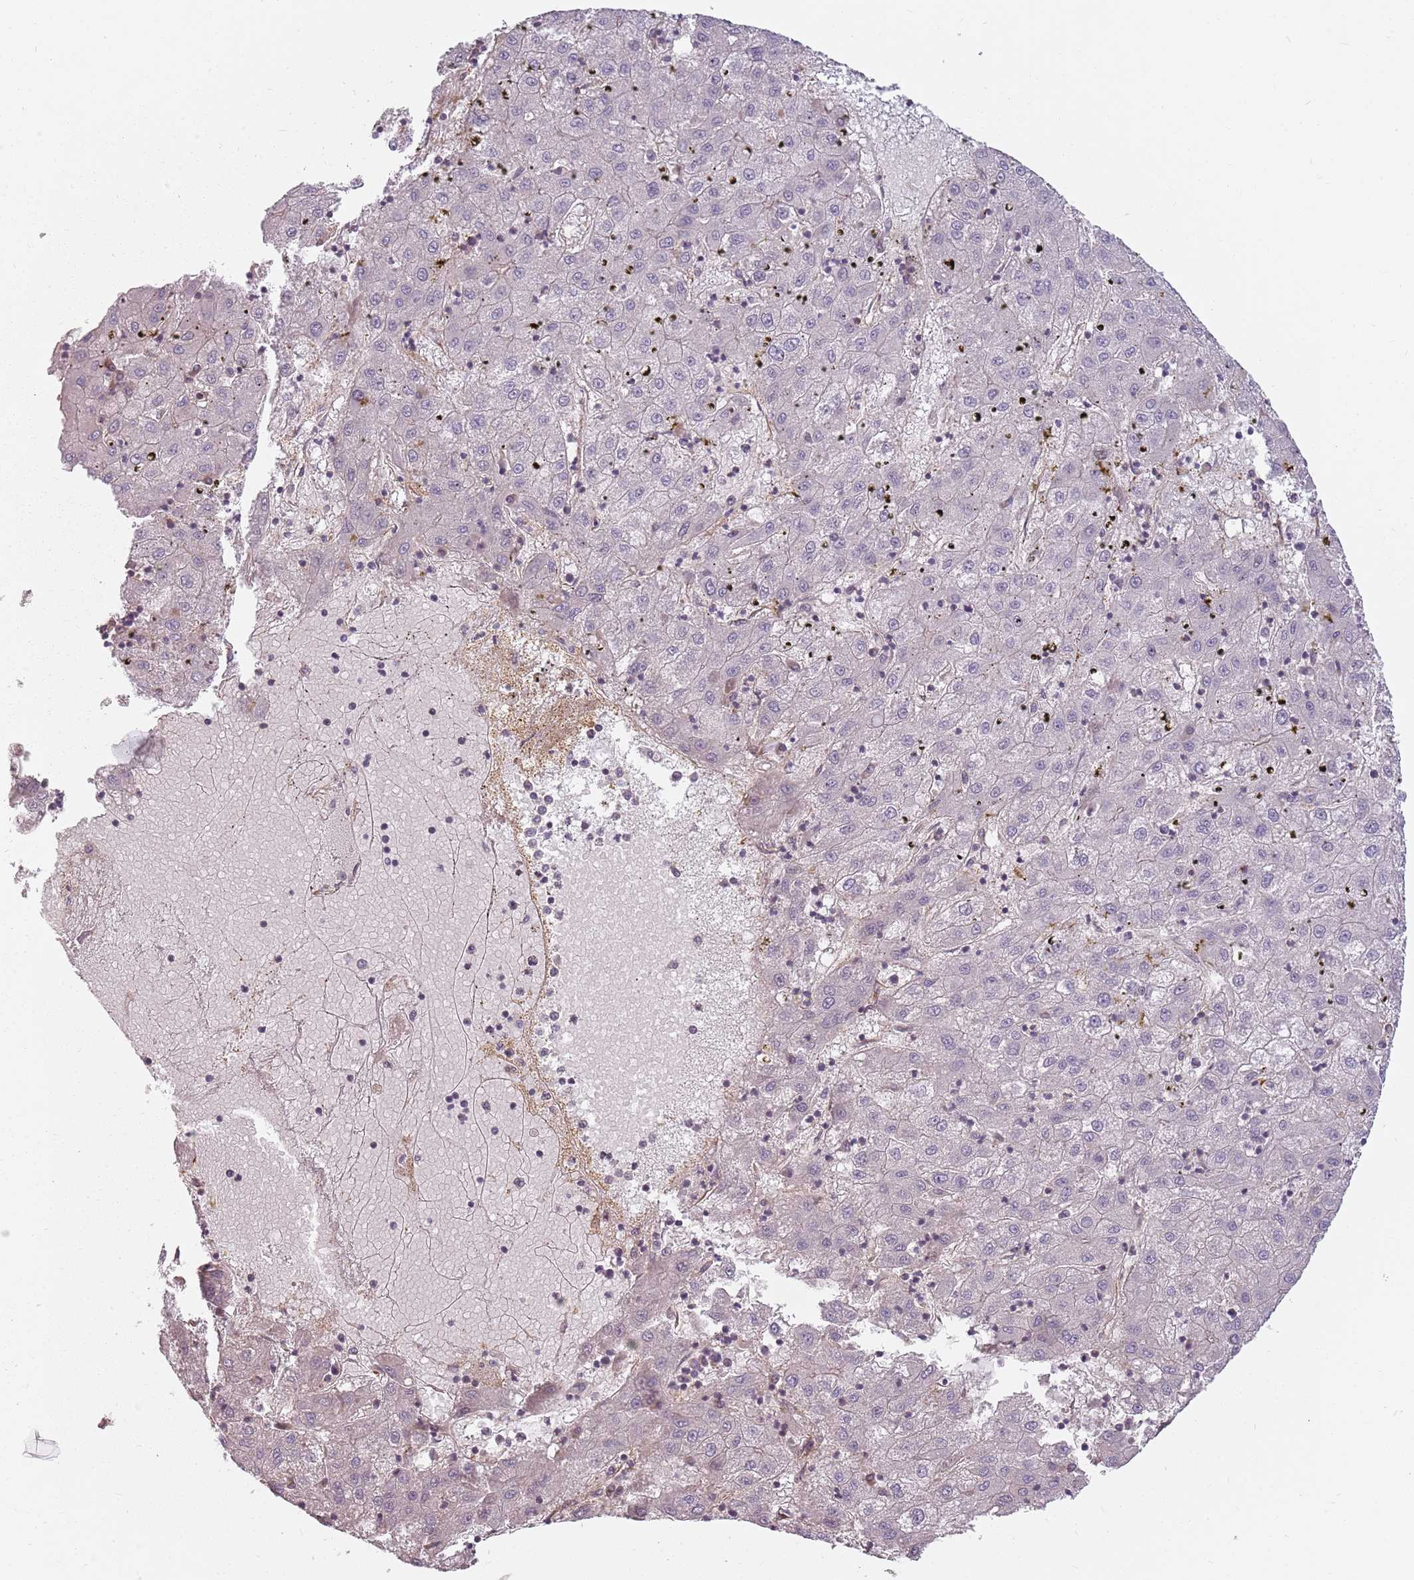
{"staining": {"intensity": "negative", "quantity": "none", "location": "none"}, "tissue": "liver cancer", "cell_type": "Tumor cells", "image_type": "cancer", "snomed": [{"axis": "morphology", "description": "Carcinoma, Hepatocellular, NOS"}, {"axis": "topography", "description": "Liver"}], "caption": "IHC histopathology image of human hepatocellular carcinoma (liver) stained for a protein (brown), which shows no expression in tumor cells.", "gene": "PPP1R14C", "patient": {"sex": "male", "age": 72}}